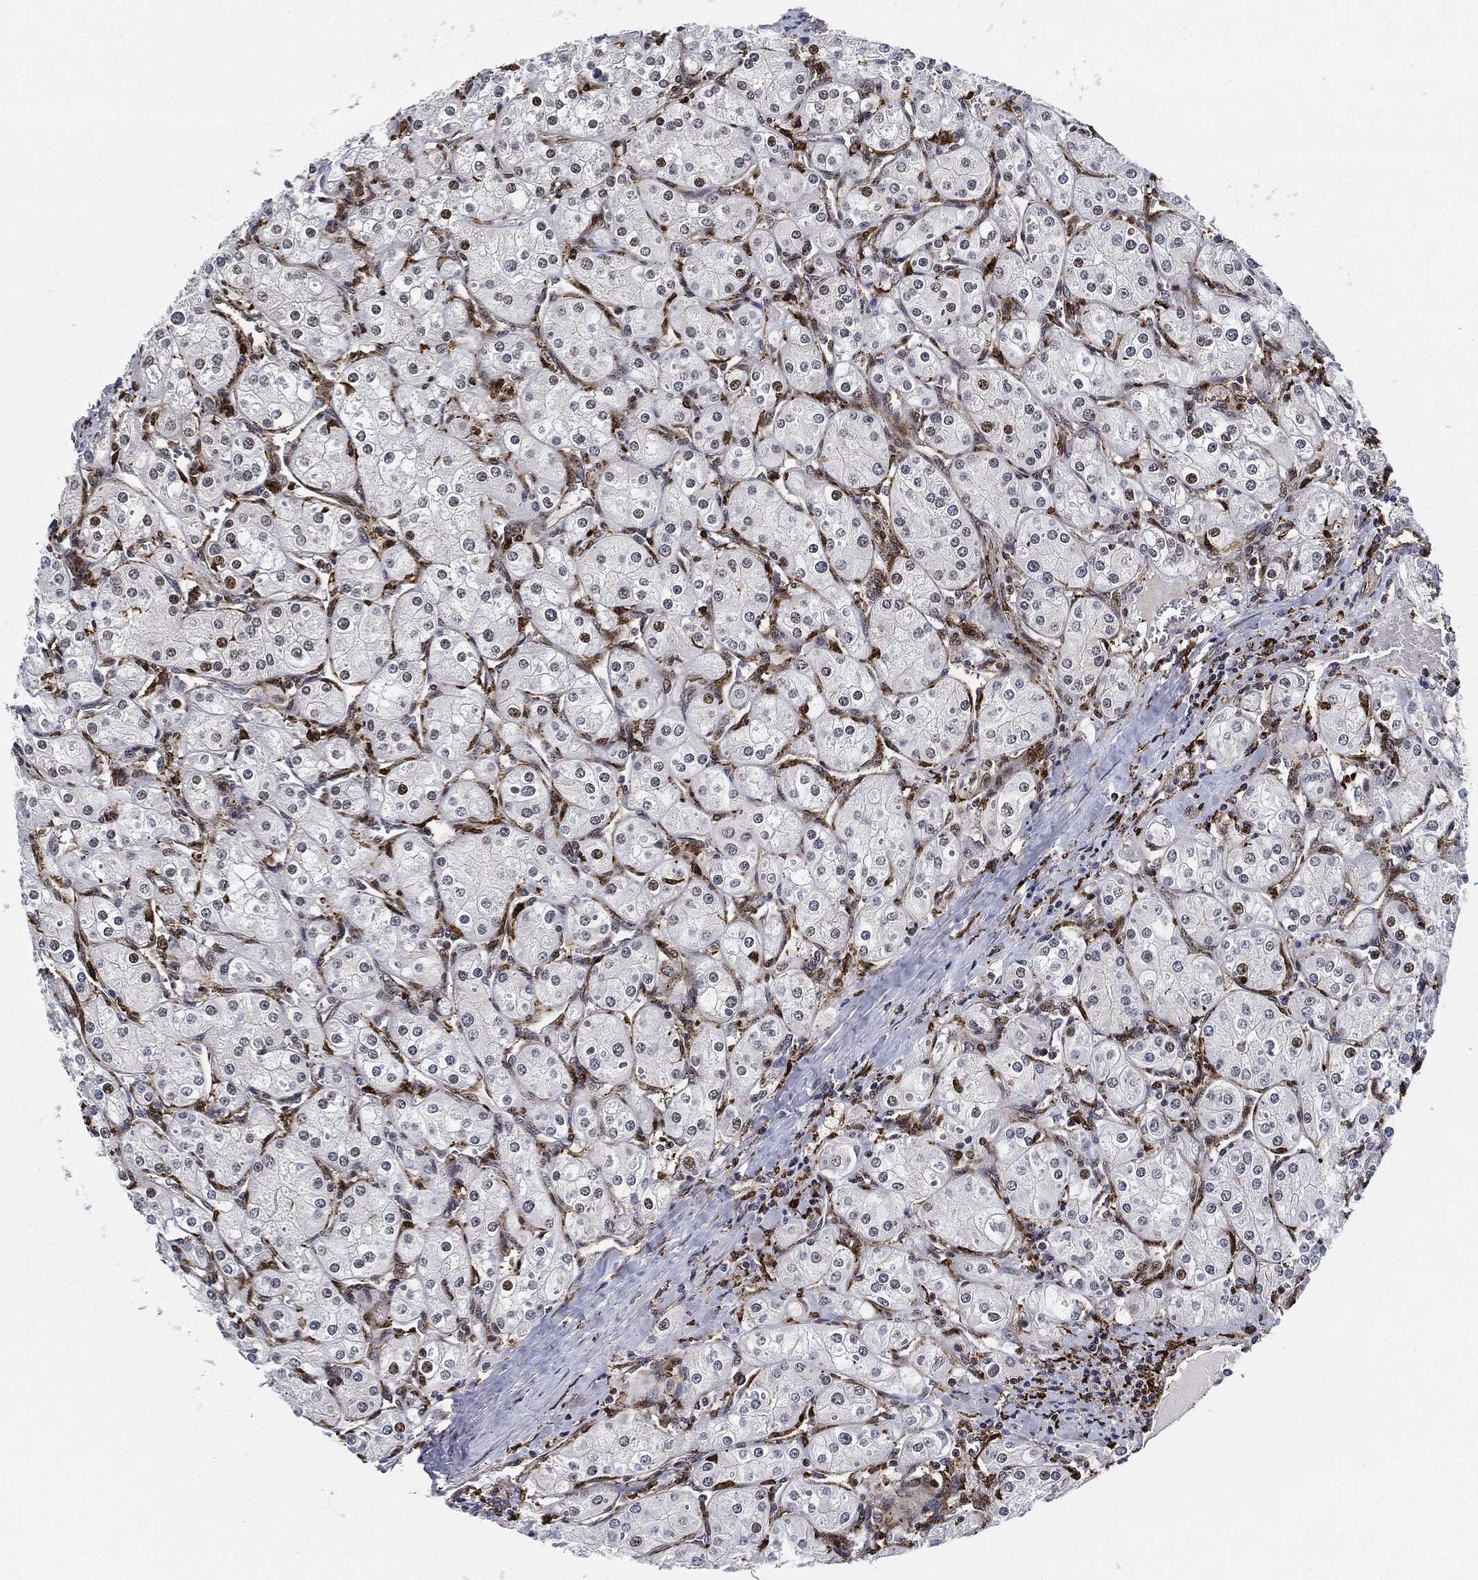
{"staining": {"intensity": "negative", "quantity": "none", "location": "none"}, "tissue": "renal cancer", "cell_type": "Tumor cells", "image_type": "cancer", "snomed": [{"axis": "morphology", "description": "Adenocarcinoma, NOS"}, {"axis": "topography", "description": "Kidney"}], "caption": "Immunohistochemical staining of renal adenocarcinoma shows no significant positivity in tumor cells.", "gene": "NANOS3", "patient": {"sex": "male", "age": 77}}